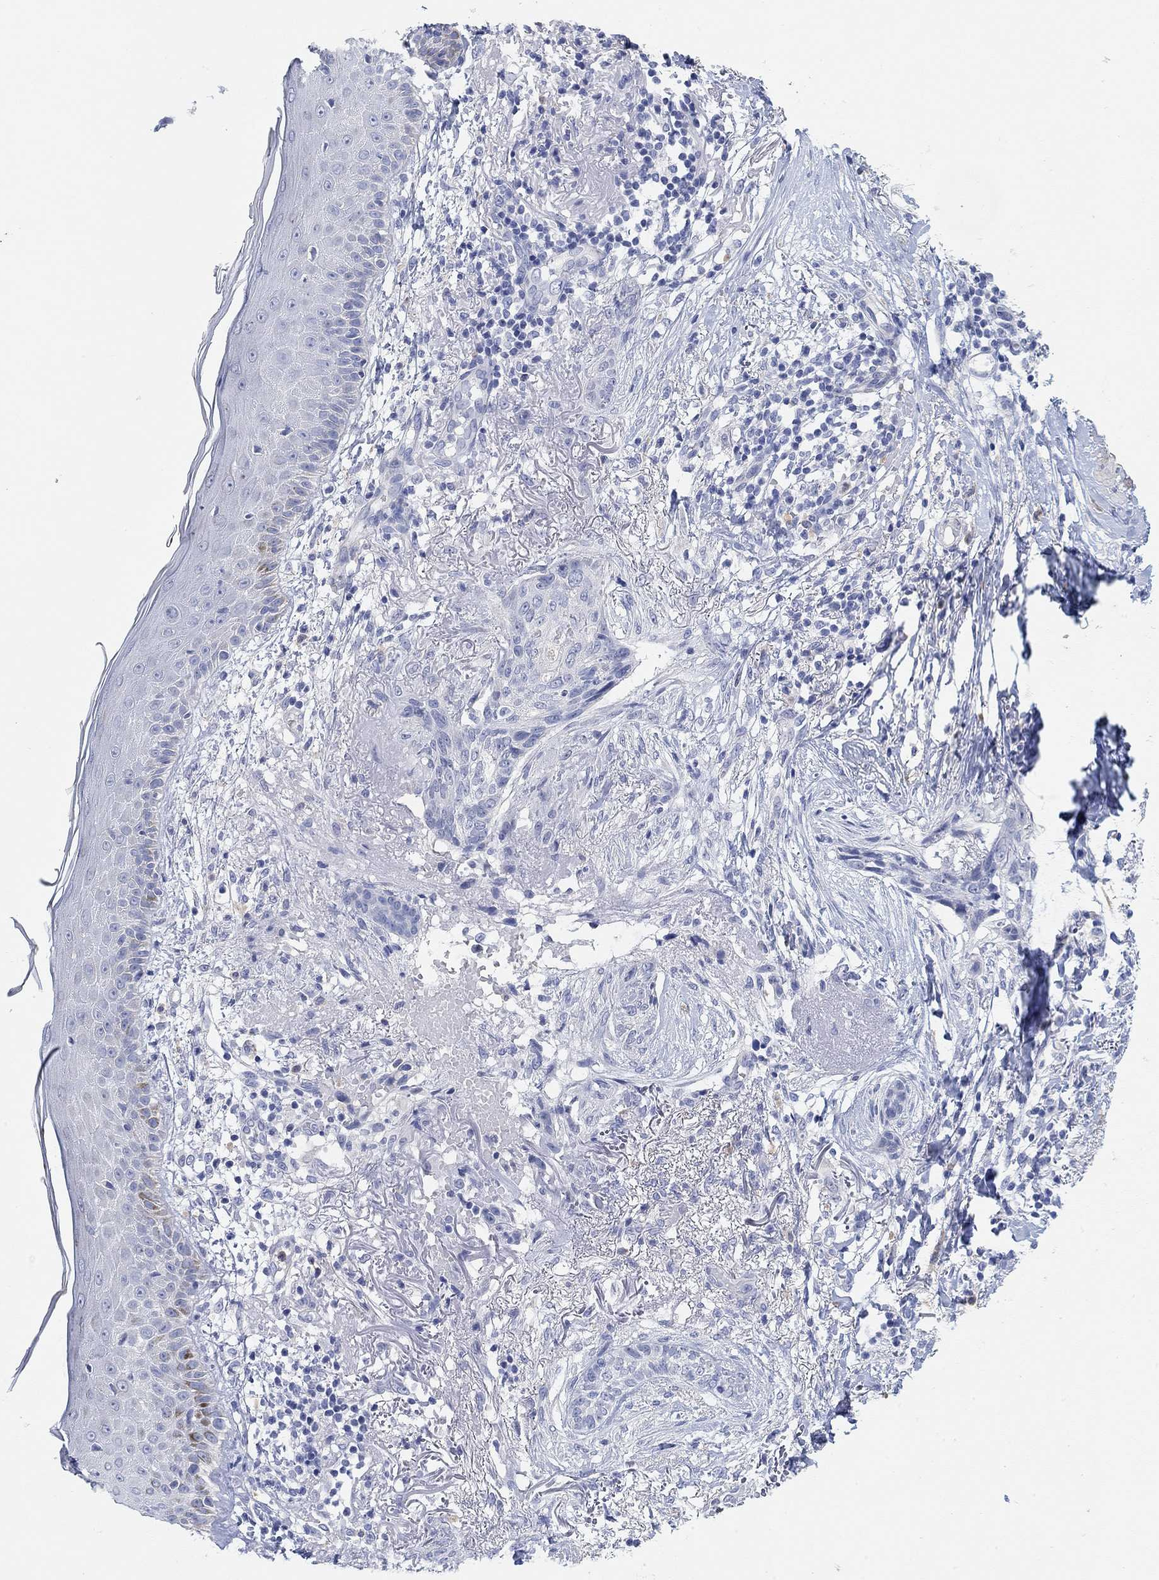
{"staining": {"intensity": "negative", "quantity": "none", "location": "none"}, "tissue": "skin cancer", "cell_type": "Tumor cells", "image_type": "cancer", "snomed": [{"axis": "morphology", "description": "Normal tissue, NOS"}, {"axis": "morphology", "description": "Basal cell carcinoma"}, {"axis": "topography", "description": "Skin"}], "caption": "The photomicrograph reveals no staining of tumor cells in skin cancer (basal cell carcinoma).", "gene": "VAT1L", "patient": {"sex": "male", "age": 84}}